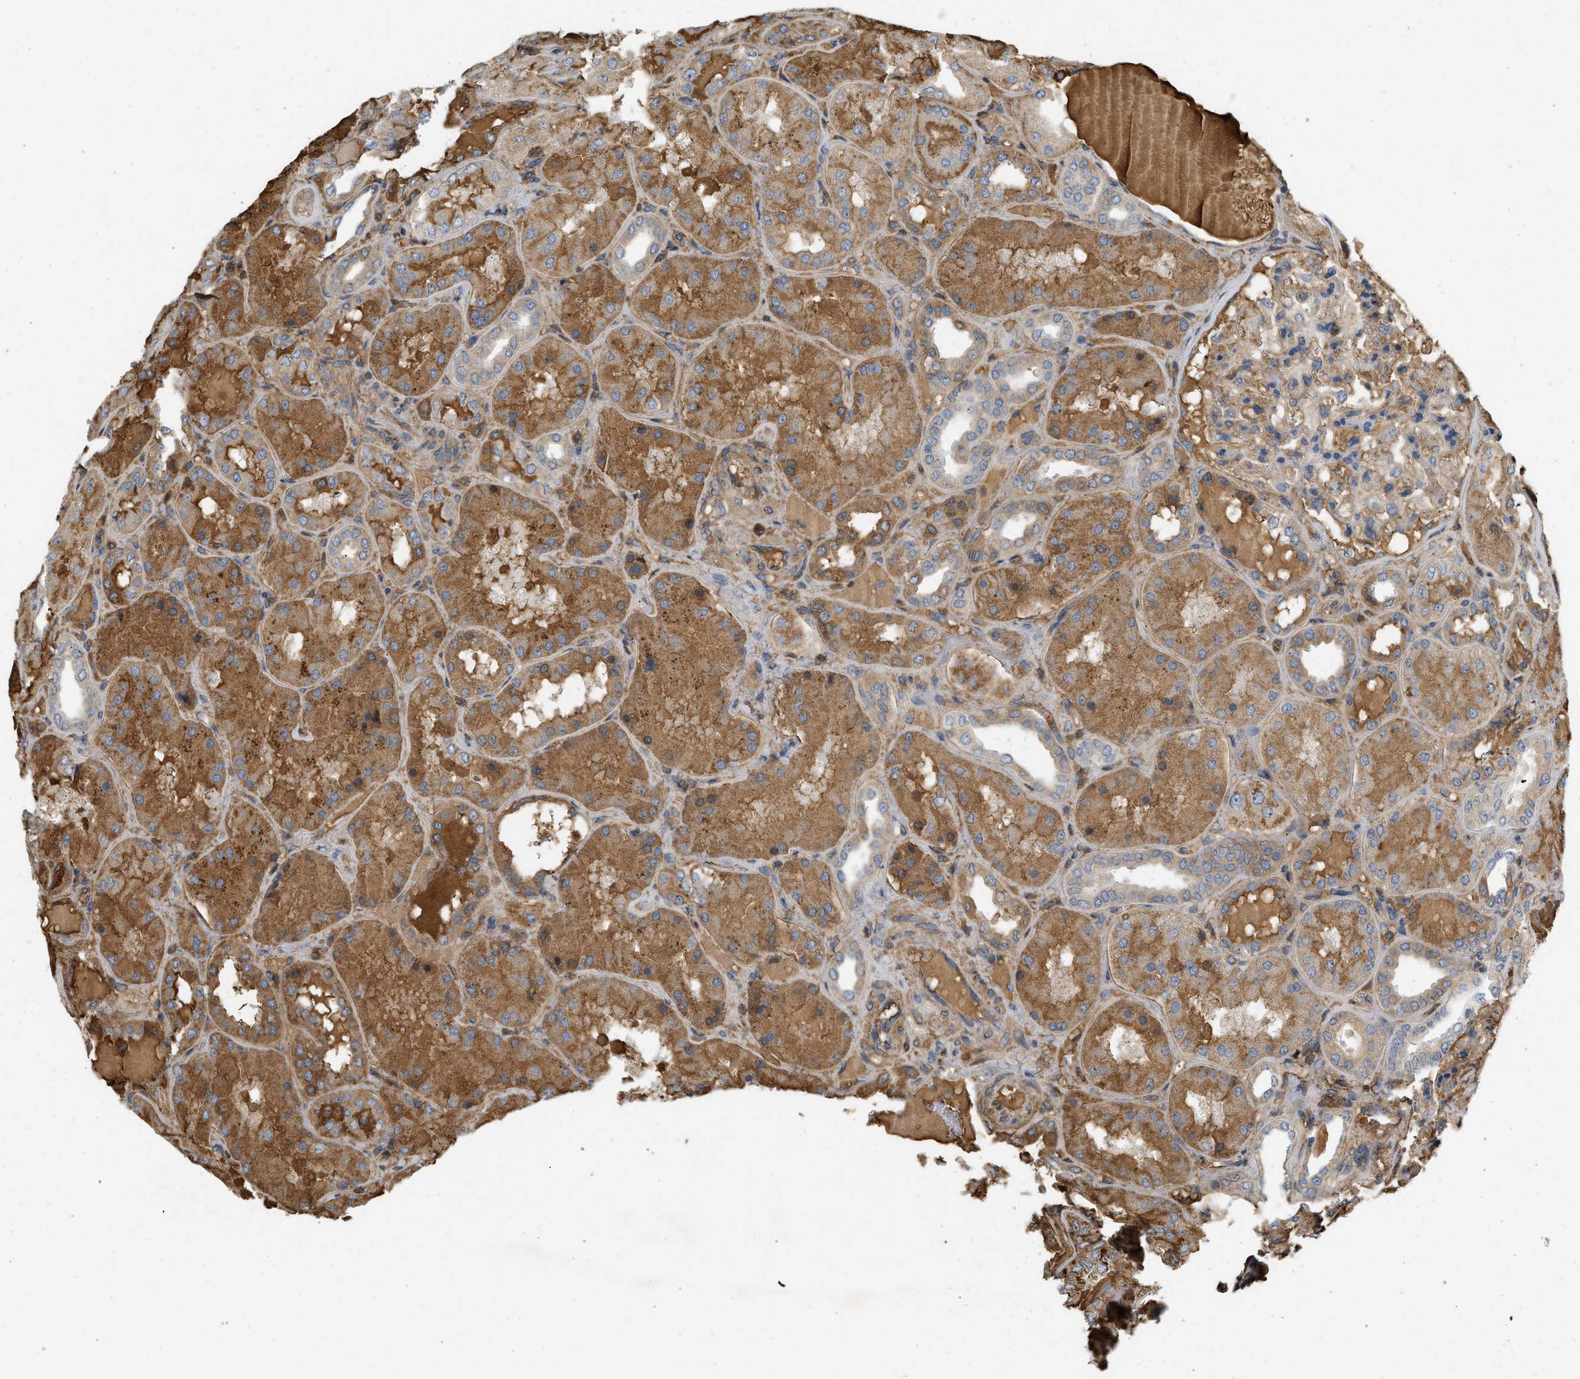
{"staining": {"intensity": "moderate", "quantity": "25%-75%", "location": "cytoplasmic/membranous"}, "tissue": "kidney", "cell_type": "Cells in glomeruli", "image_type": "normal", "snomed": [{"axis": "morphology", "description": "Normal tissue, NOS"}, {"axis": "topography", "description": "Kidney"}], "caption": "IHC (DAB (3,3'-diaminobenzidine)) staining of normal kidney reveals moderate cytoplasmic/membranous protein staining in approximately 25%-75% of cells in glomeruli. (DAB IHC with brightfield microscopy, high magnification).", "gene": "F8", "patient": {"sex": "female", "age": 56}}